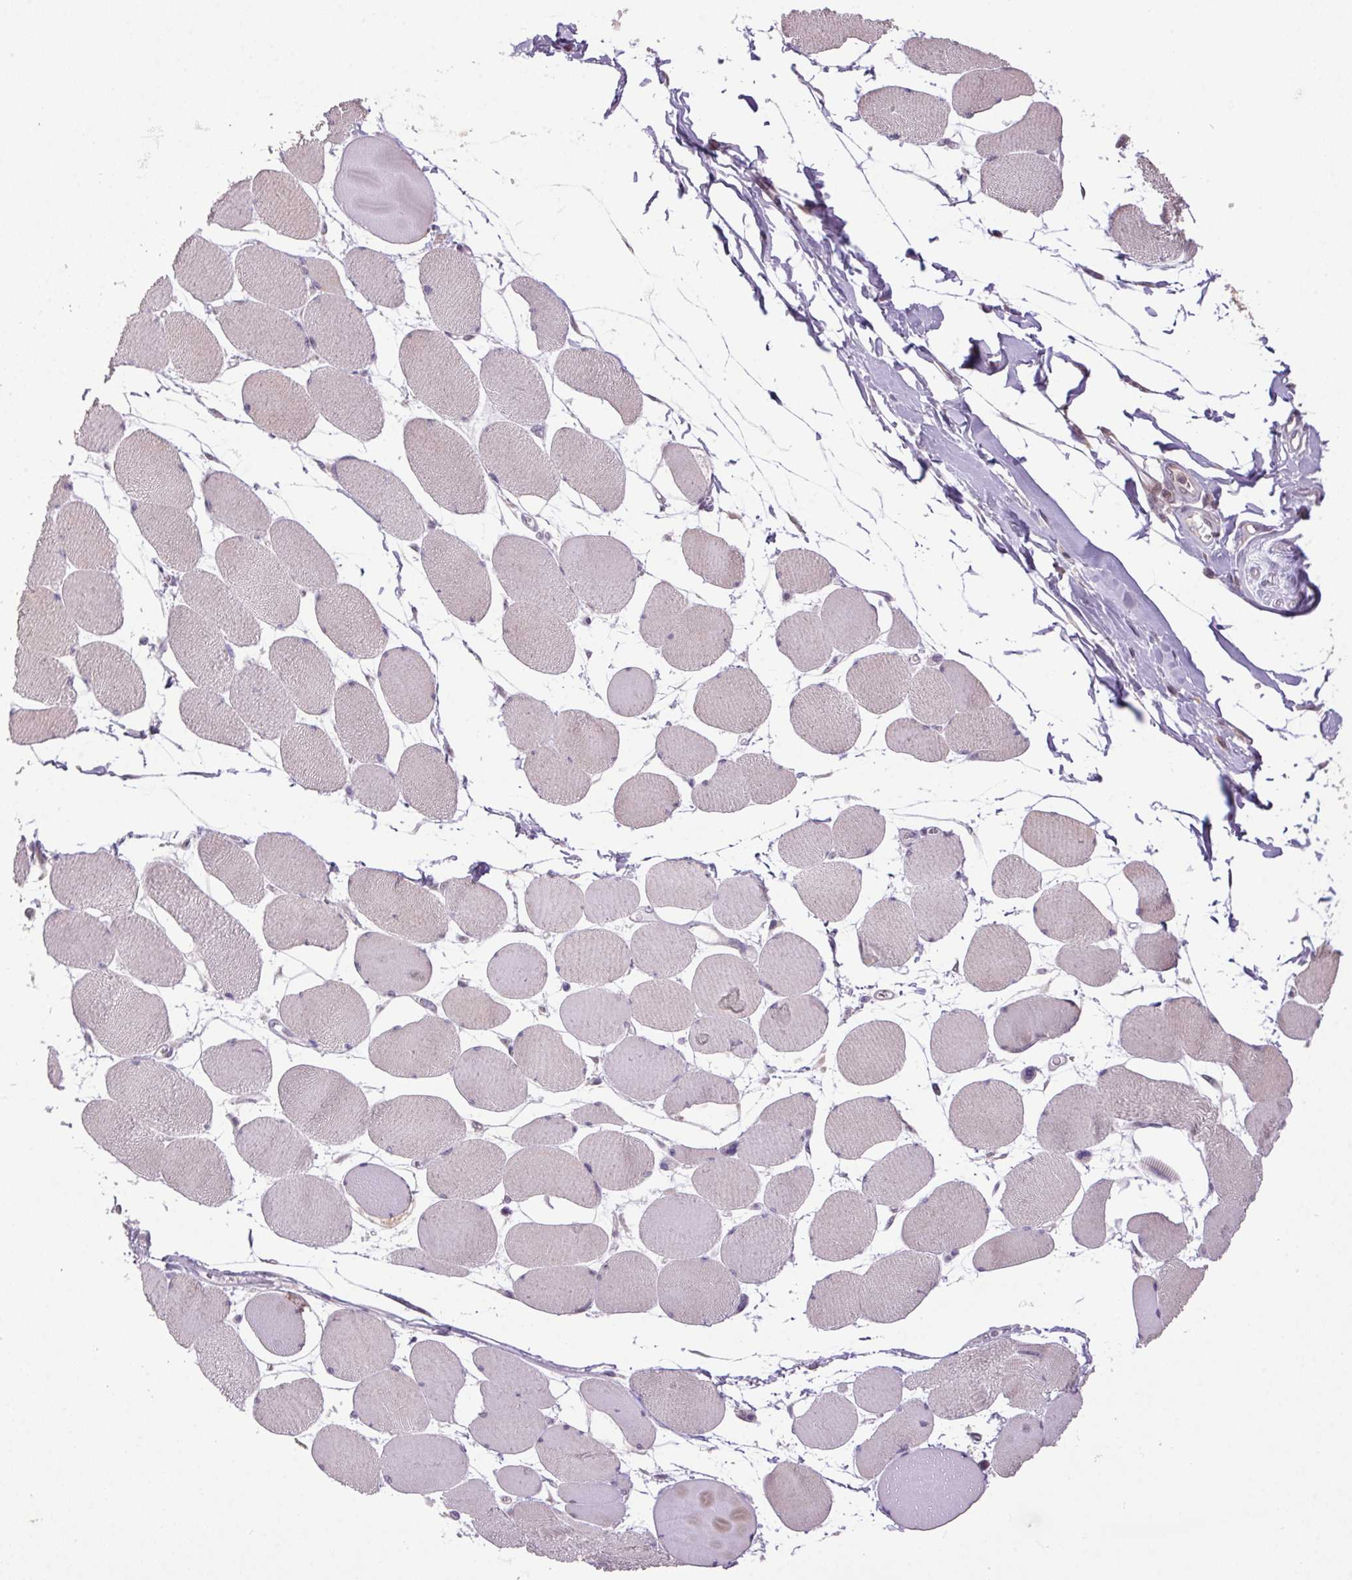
{"staining": {"intensity": "weak", "quantity": "<25%", "location": "cytoplasmic/membranous"}, "tissue": "skeletal muscle", "cell_type": "Myocytes", "image_type": "normal", "snomed": [{"axis": "morphology", "description": "Normal tissue, NOS"}, {"axis": "topography", "description": "Skeletal muscle"}], "caption": "This is a histopathology image of immunohistochemistry staining of normal skeletal muscle, which shows no positivity in myocytes.", "gene": "VWA3B", "patient": {"sex": "female", "age": 75}}